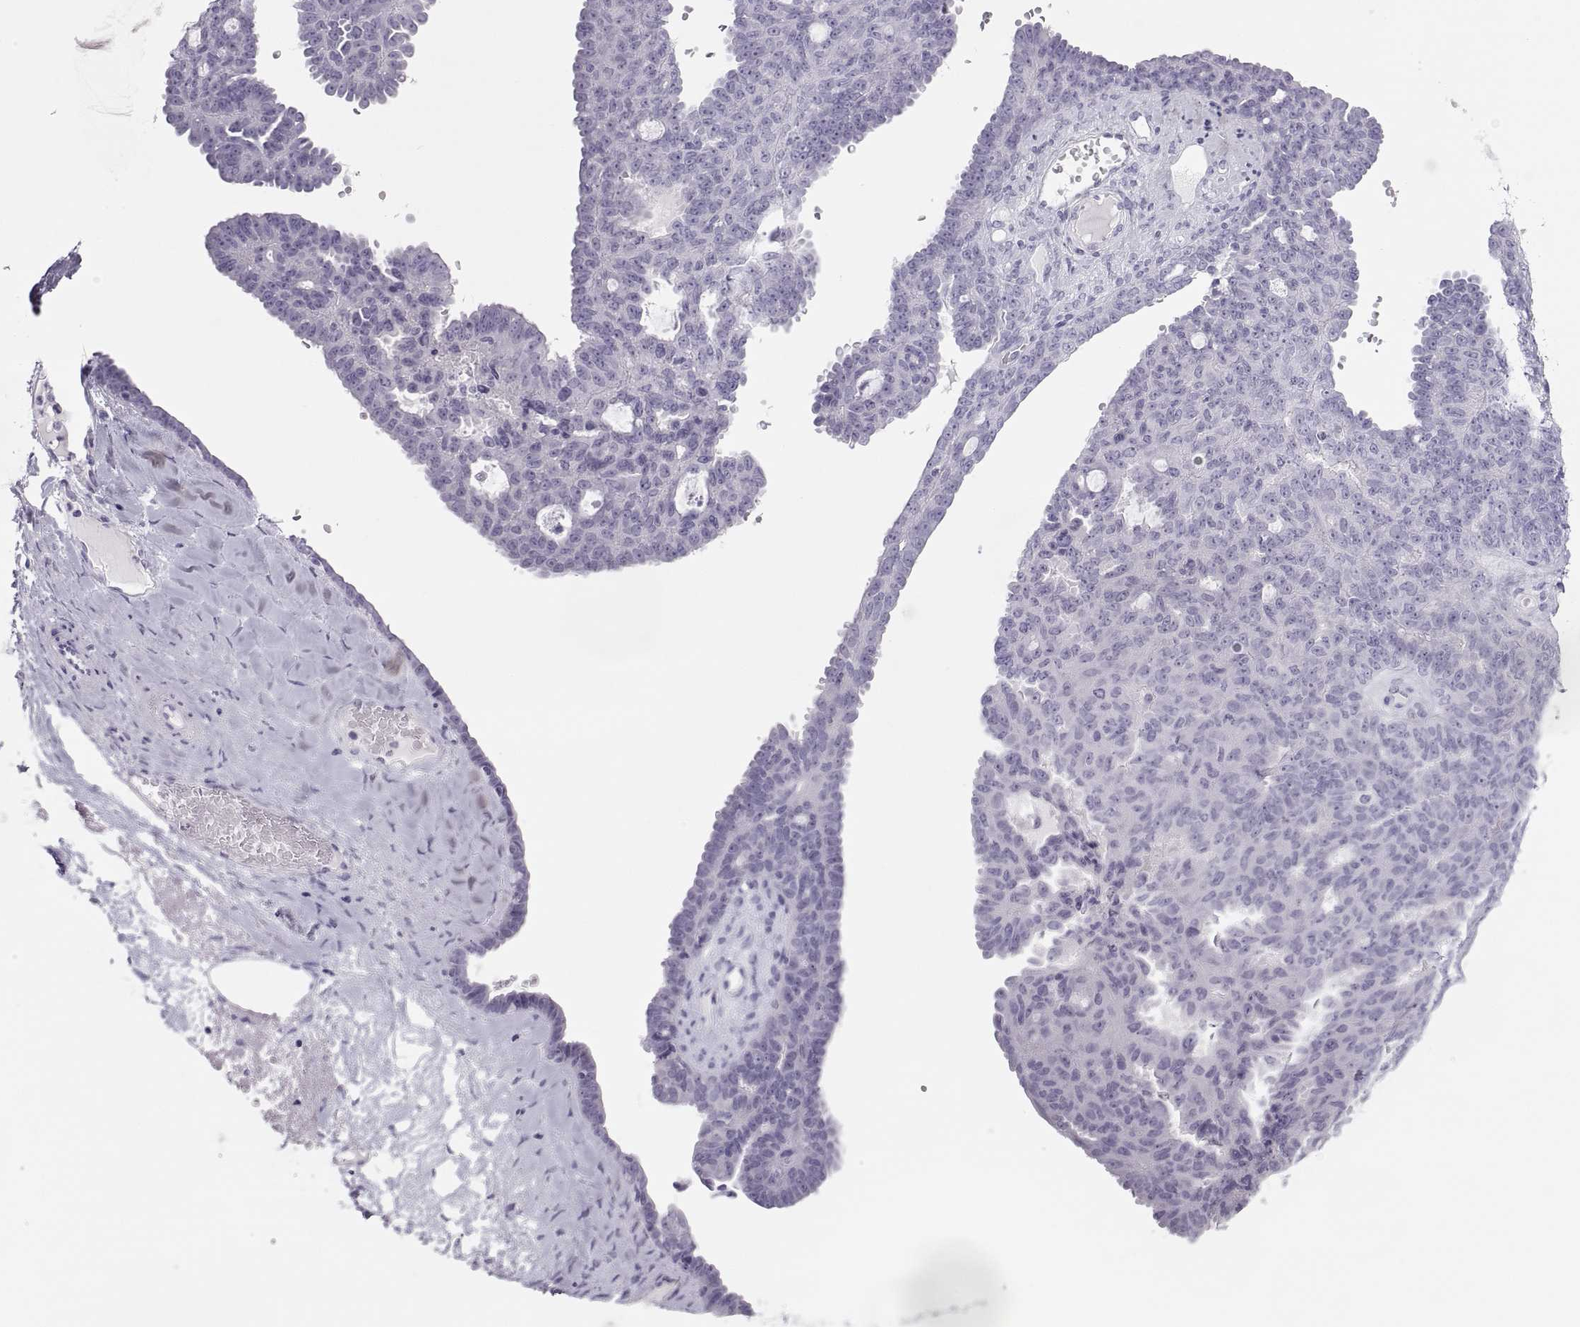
{"staining": {"intensity": "negative", "quantity": "none", "location": "none"}, "tissue": "ovarian cancer", "cell_type": "Tumor cells", "image_type": "cancer", "snomed": [{"axis": "morphology", "description": "Cystadenocarcinoma, serous, NOS"}, {"axis": "topography", "description": "Ovary"}], "caption": "This is an IHC histopathology image of human ovarian cancer (serous cystadenocarcinoma). There is no positivity in tumor cells.", "gene": "SEMG1", "patient": {"sex": "female", "age": 71}}